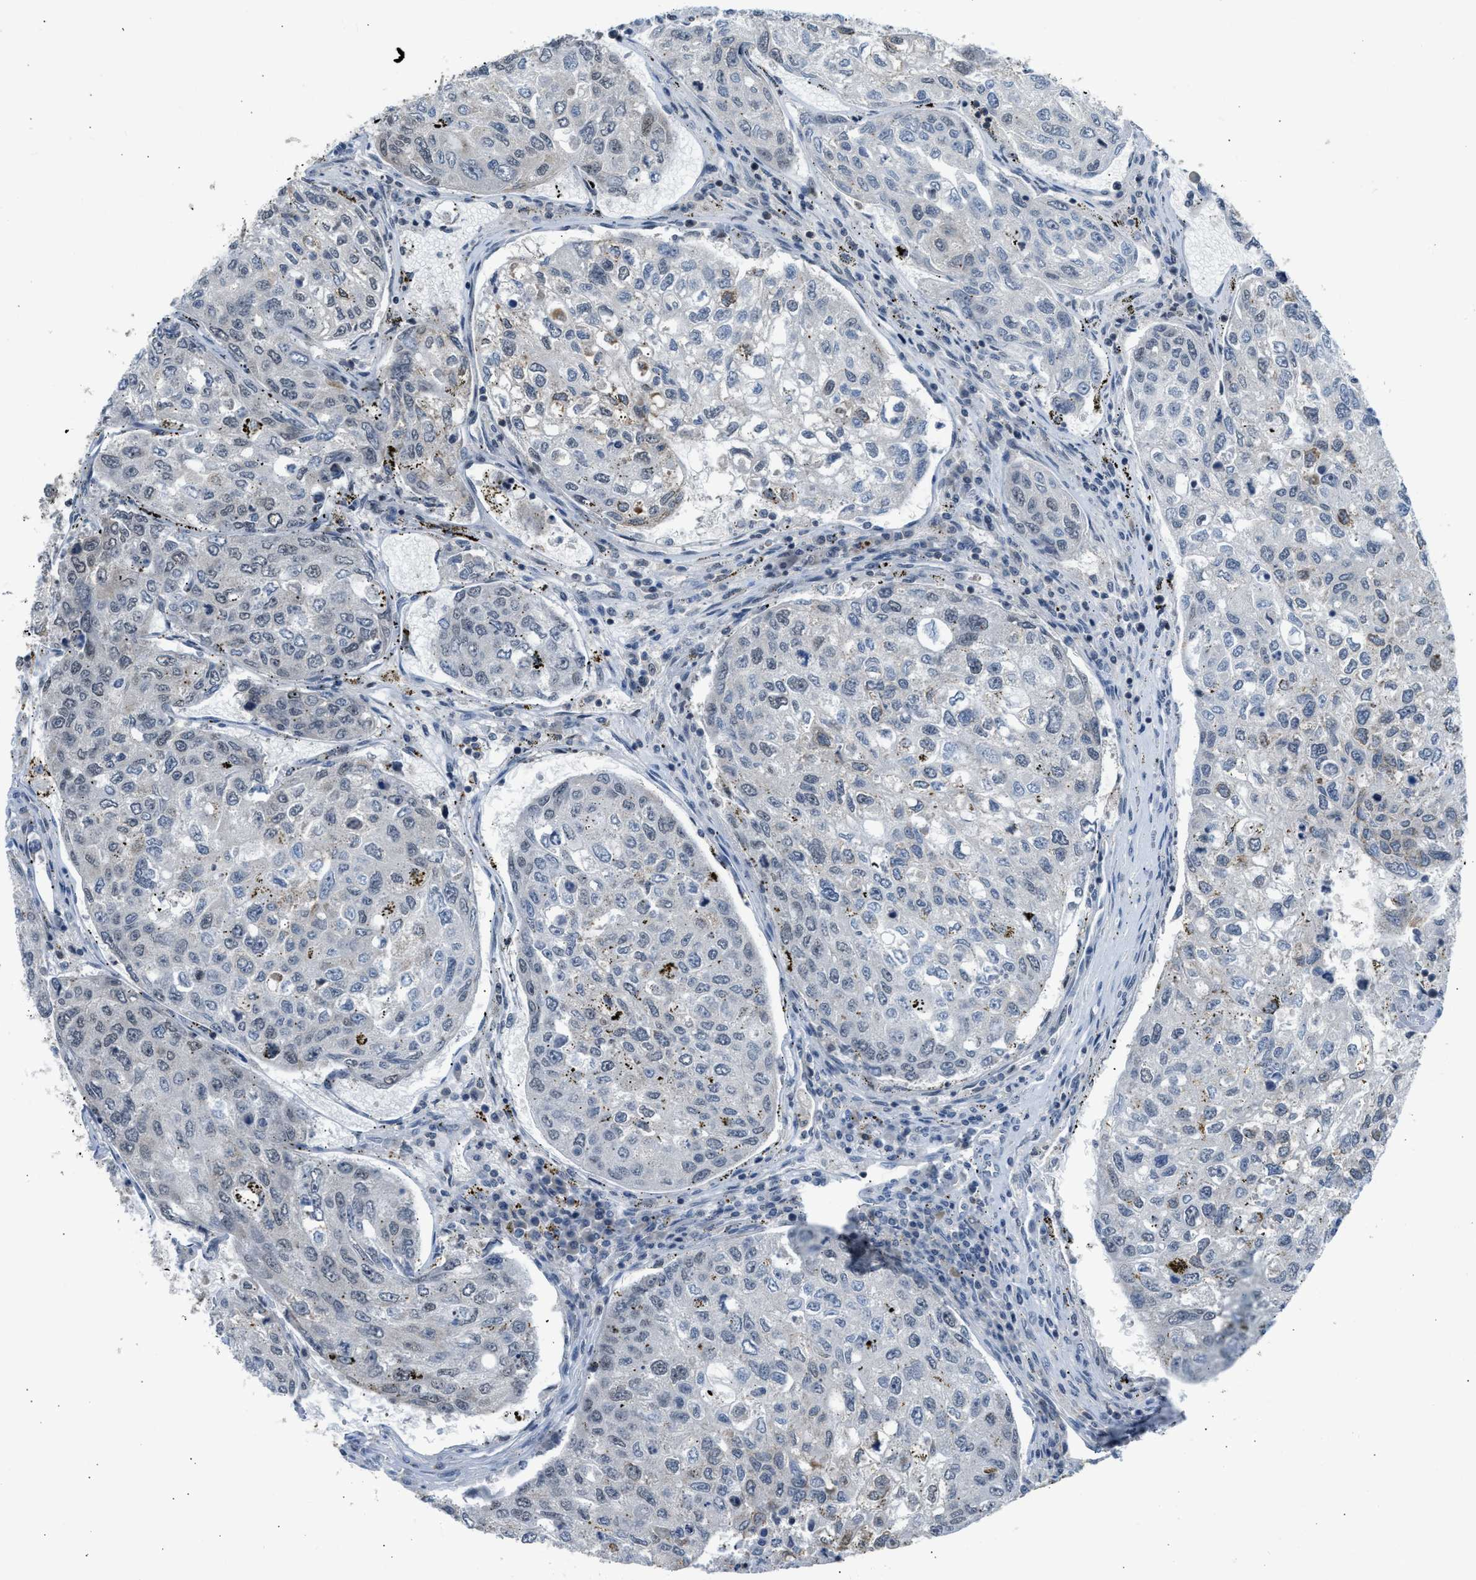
{"staining": {"intensity": "weak", "quantity": "<25%", "location": "cytoplasmic/membranous"}, "tissue": "urothelial cancer", "cell_type": "Tumor cells", "image_type": "cancer", "snomed": [{"axis": "morphology", "description": "Urothelial carcinoma, High grade"}, {"axis": "topography", "description": "Lymph node"}, {"axis": "topography", "description": "Urinary bladder"}], "caption": "Tumor cells are negative for brown protein staining in urothelial cancer.", "gene": "TTBK2", "patient": {"sex": "male", "age": 51}}